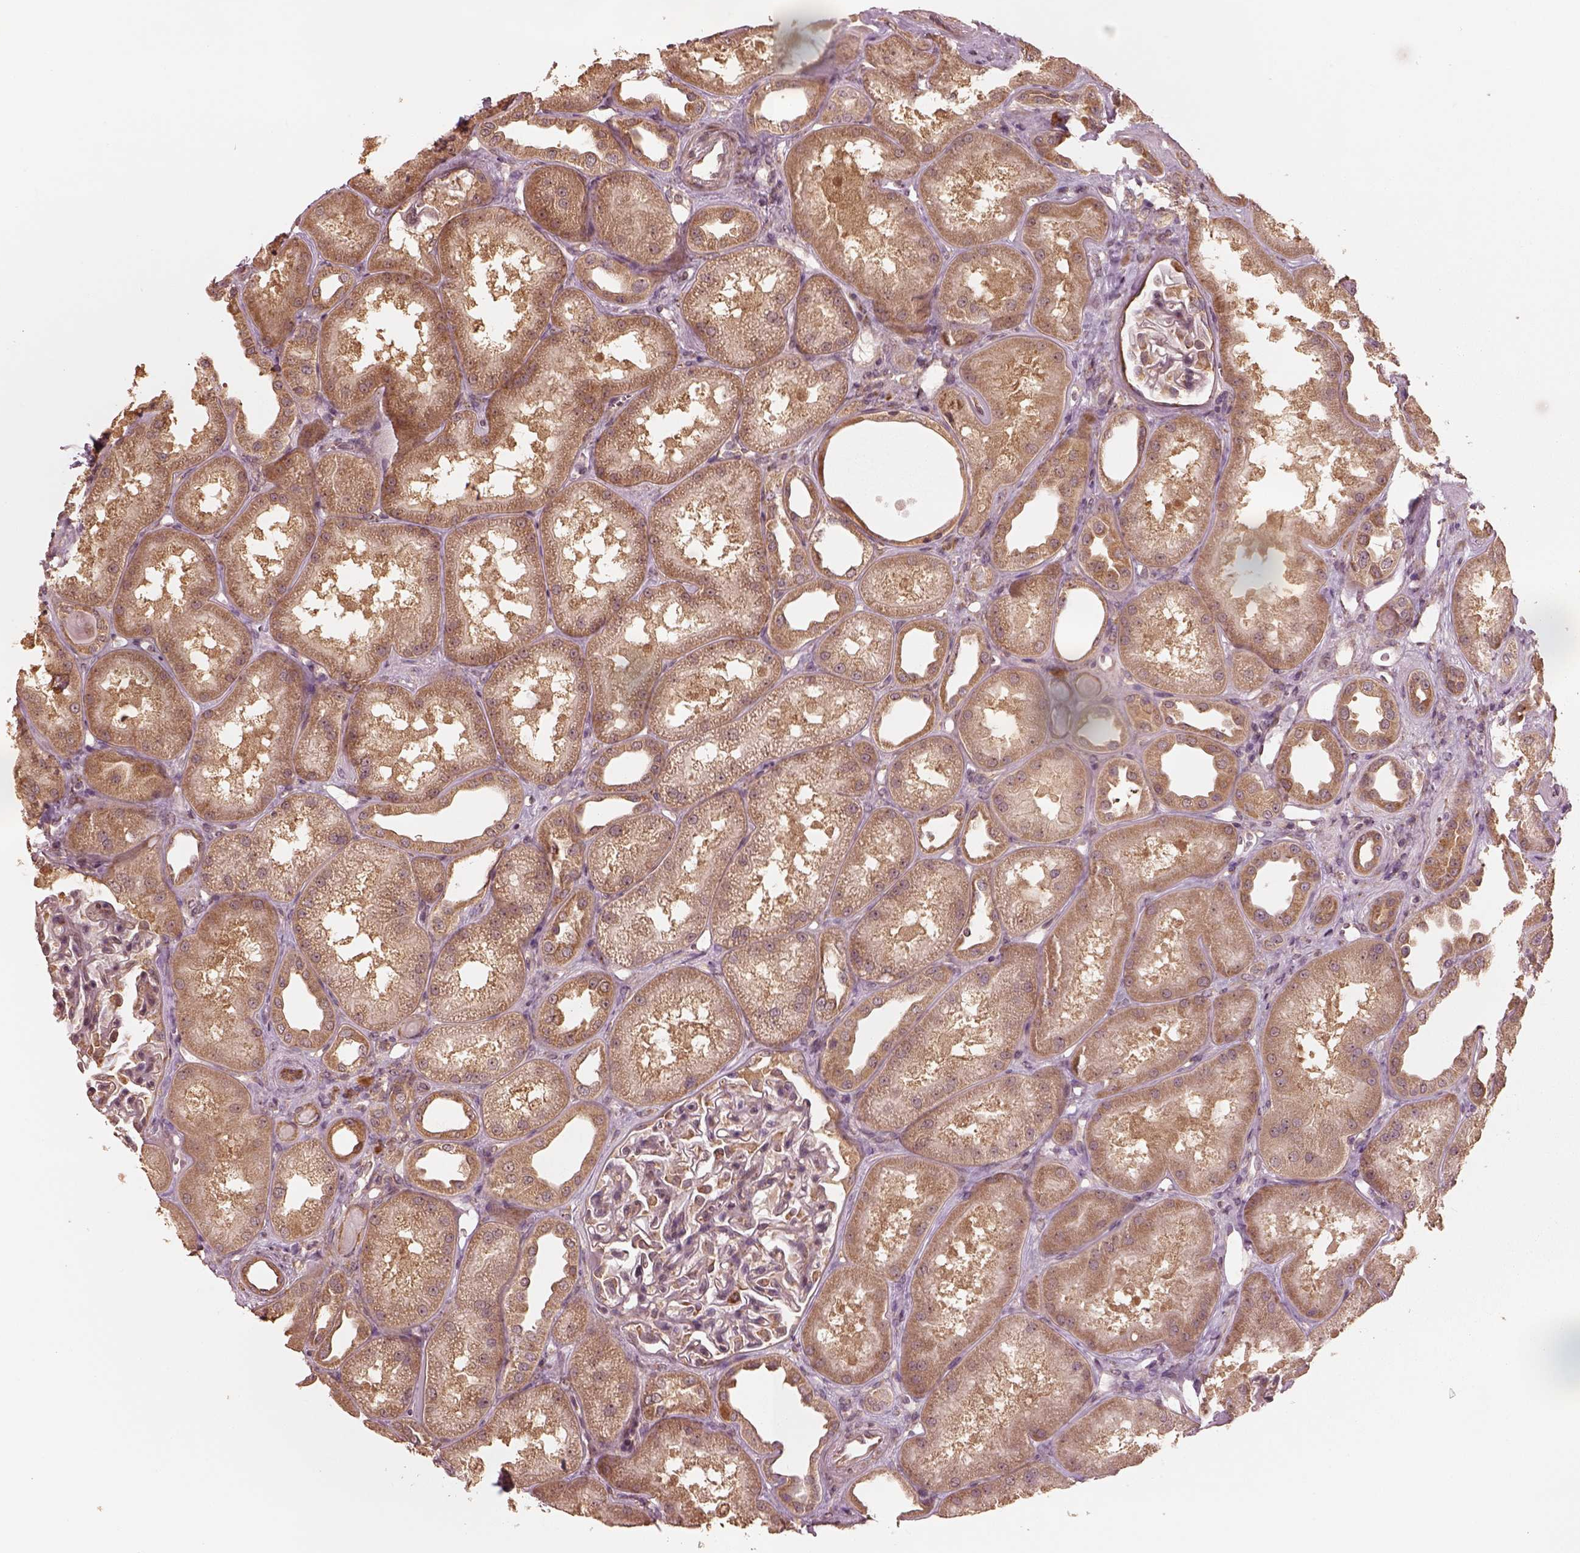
{"staining": {"intensity": "negative", "quantity": "none", "location": "none"}, "tissue": "kidney", "cell_type": "Cells in glomeruli", "image_type": "normal", "snomed": [{"axis": "morphology", "description": "Normal tissue, NOS"}, {"axis": "topography", "description": "Kidney"}], "caption": "Immunohistochemical staining of normal human kidney shows no significant staining in cells in glomeruli. The staining was performed using DAB (3,3'-diaminobenzidine) to visualize the protein expression in brown, while the nuclei were stained in blue with hematoxylin (Magnification: 20x).", "gene": "RPS5", "patient": {"sex": "male", "age": 61}}